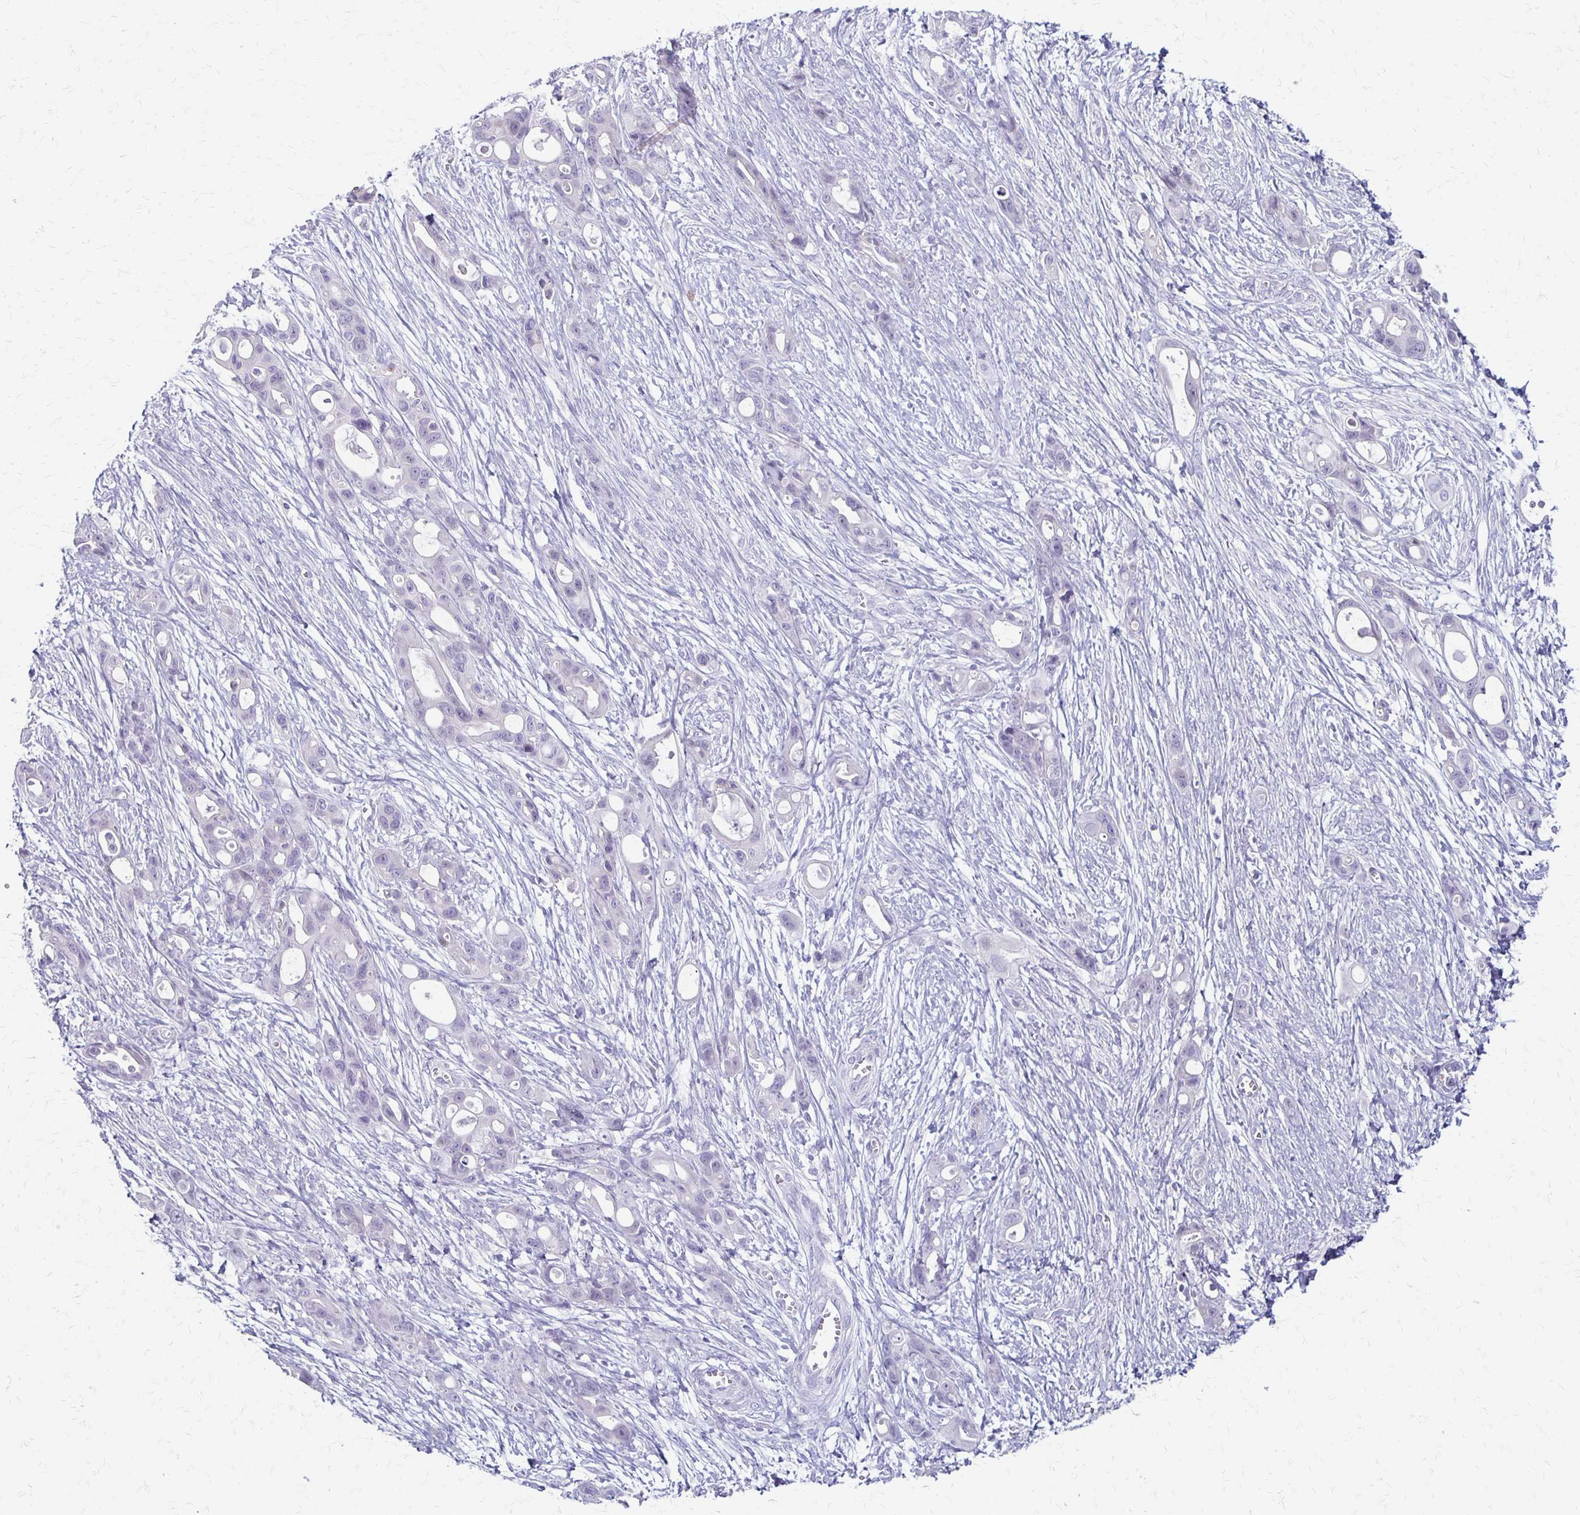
{"staining": {"intensity": "negative", "quantity": "none", "location": "none"}, "tissue": "ovarian cancer", "cell_type": "Tumor cells", "image_type": "cancer", "snomed": [{"axis": "morphology", "description": "Cystadenocarcinoma, mucinous, NOS"}, {"axis": "topography", "description": "Ovary"}], "caption": "Immunohistochemistry histopathology image of neoplastic tissue: human ovarian mucinous cystadenocarcinoma stained with DAB displays no significant protein expression in tumor cells. The staining is performed using DAB (3,3'-diaminobenzidine) brown chromogen with nuclei counter-stained in using hematoxylin.", "gene": "IVL", "patient": {"sex": "female", "age": 70}}